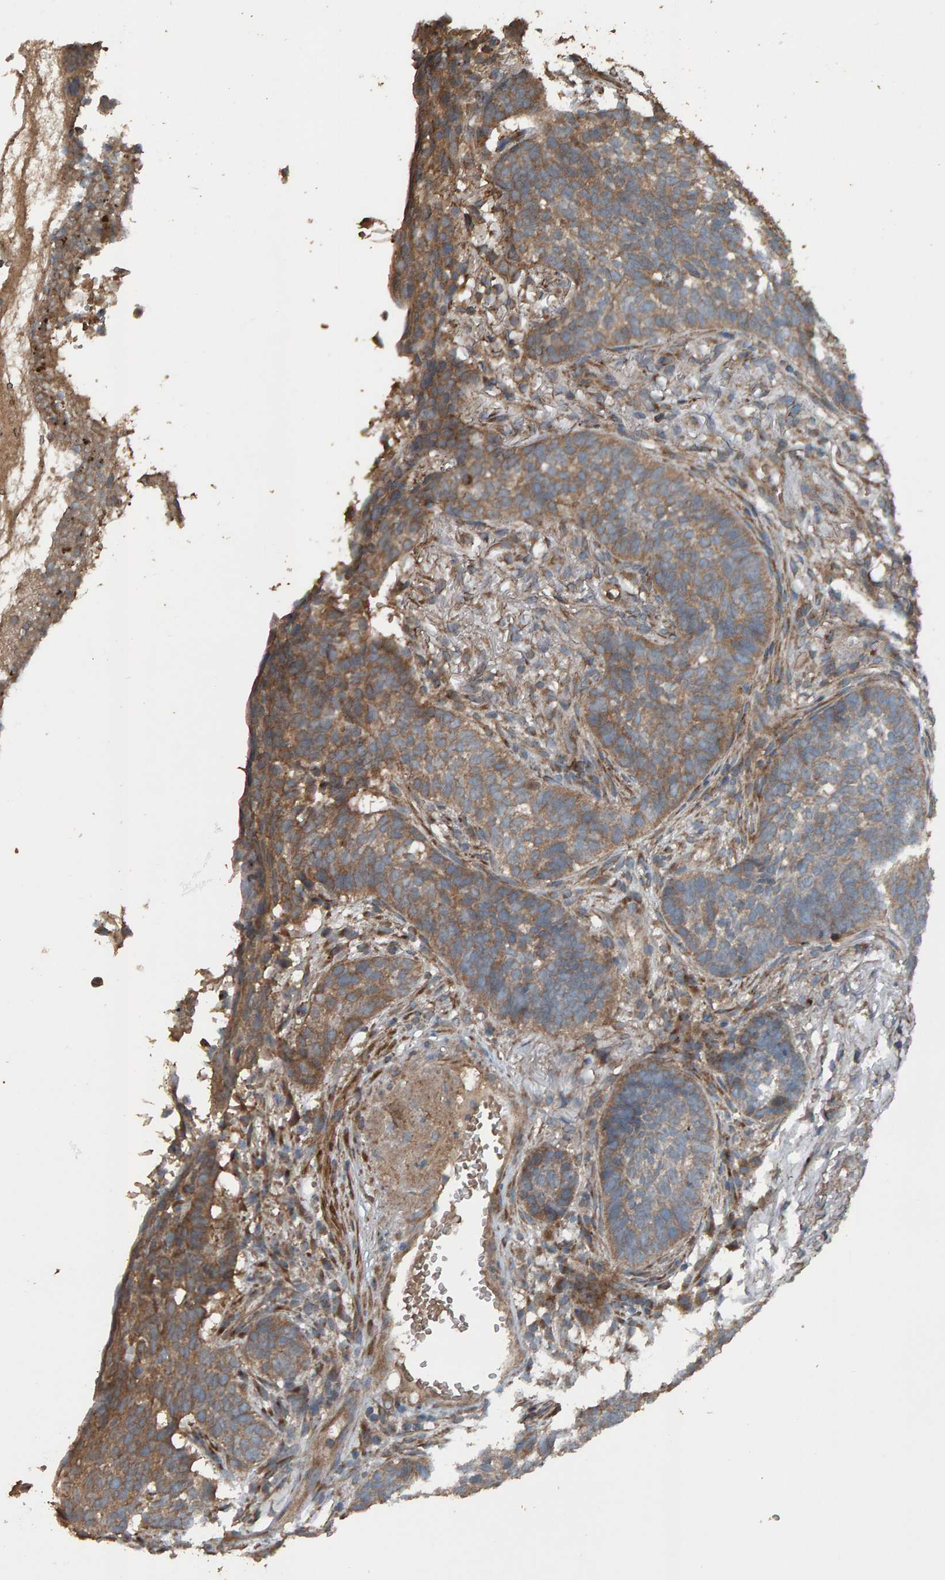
{"staining": {"intensity": "moderate", "quantity": "25%-75%", "location": "cytoplasmic/membranous"}, "tissue": "skin cancer", "cell_type": "Tumor cells", "image_type": "cancer", "snomed": [{"axis": "morphology", "description": "Basal cell carcinoma"}, {"axis": "topography", "description": "Skin"}], "caption": "Brown immunohistochemical staining in human skin cancer reveals moderate cytoplasmic/membranous expression in approximately 25%-75% of tumor cells.", "gene": "DUS1L", "patient": {"sex": "male", "age": 85}}